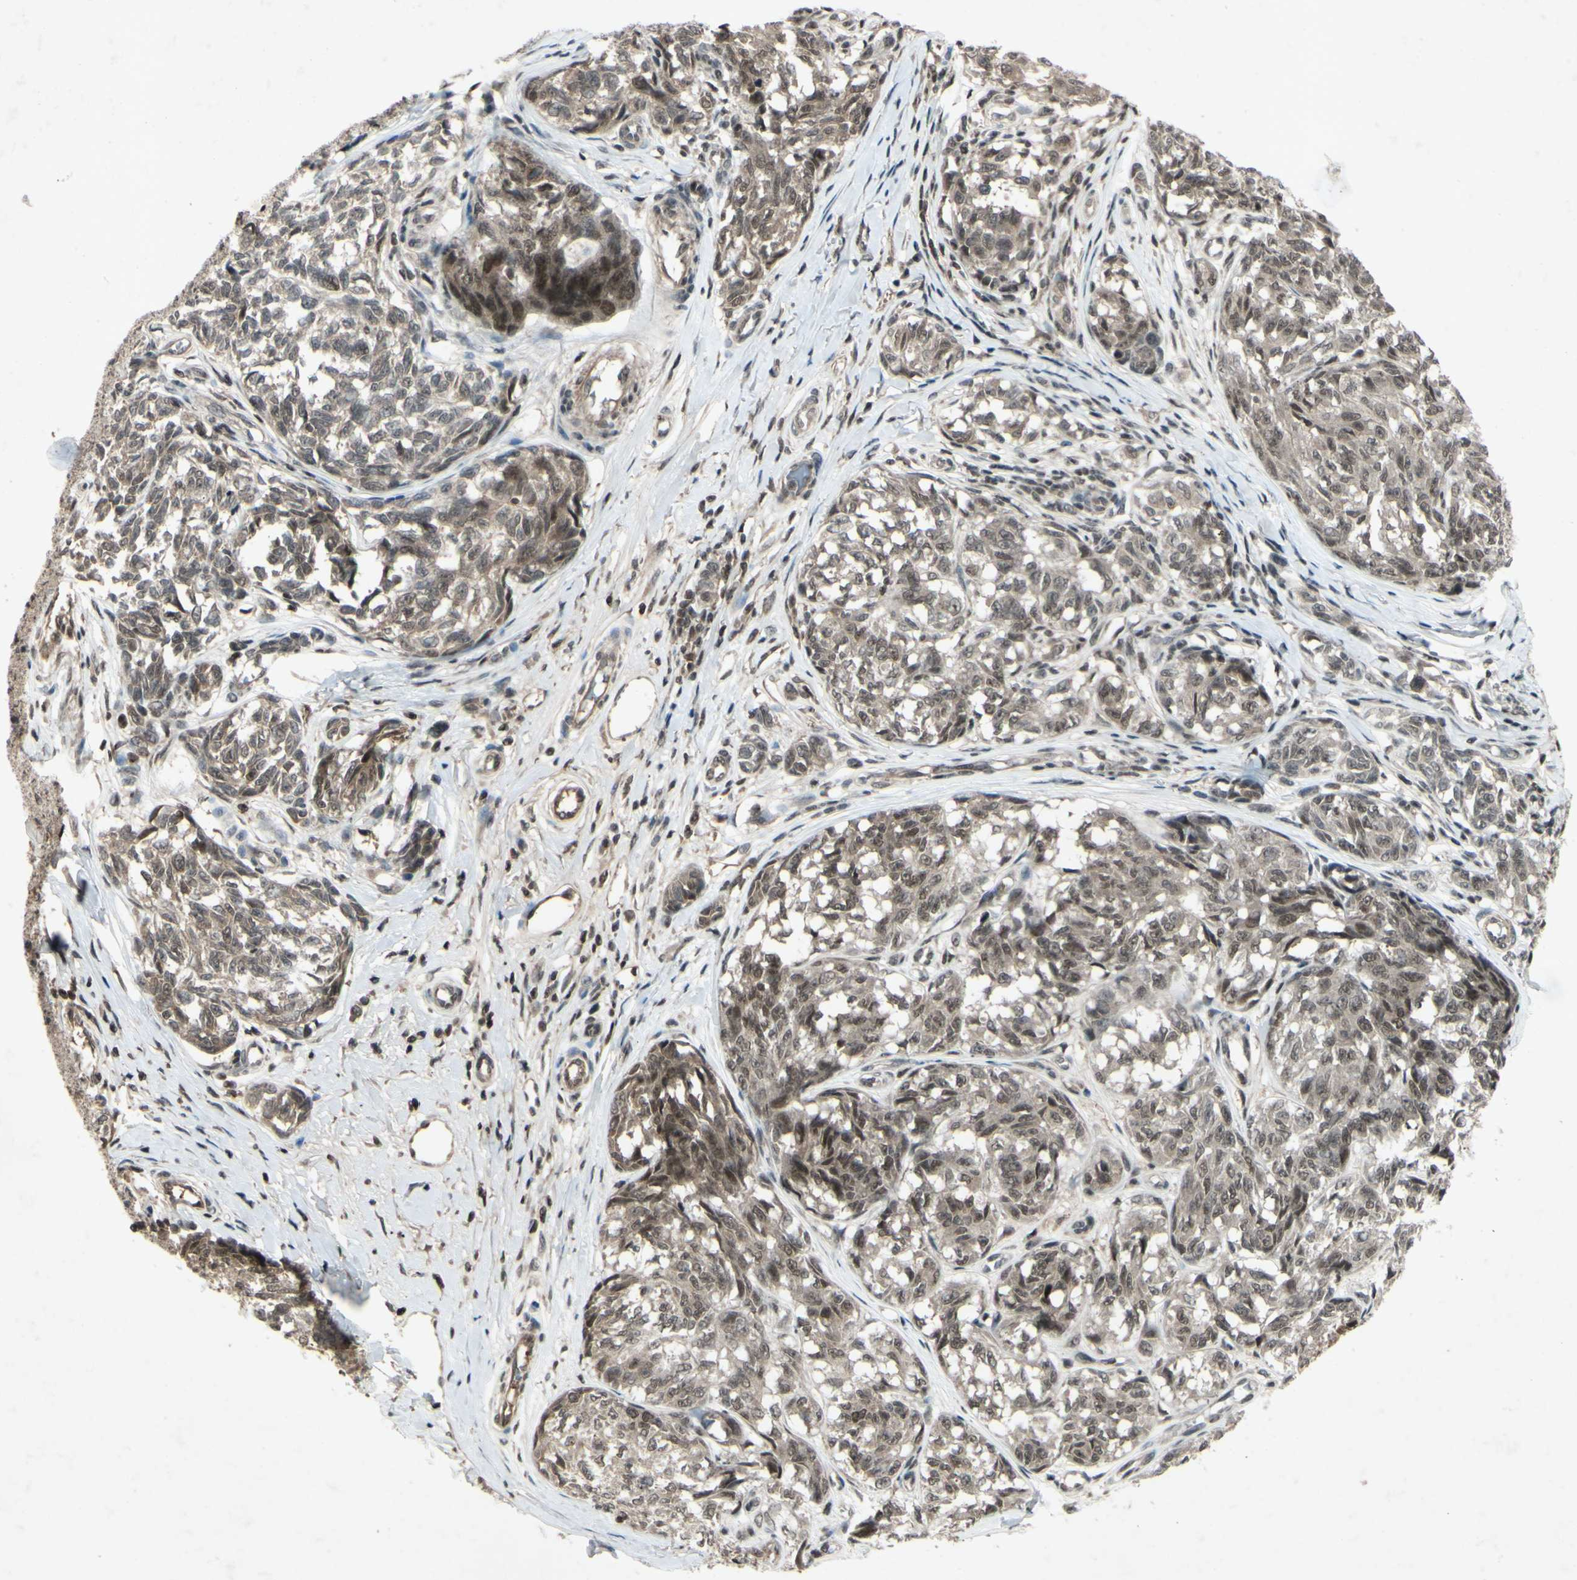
{"staining": {"intensity": "moderate", "quantity": "25%-75%", "location": "nuclear"}, "tissue": "melanoma", "cell_type": "Tumor cells", "image_type": "cancer", "snomed": [{"axis": "morphology", "description": "Malignant melanoma, NOS"}, {"axis": "topography", "description": "Skin"}], "caption": "Tumor cells exhibit moderate nuclear positivity in approximately 25%-75% of cells in malignant melanoma.", "gene": "SNW1", "patient": {"sex": "female", "age": 64}}